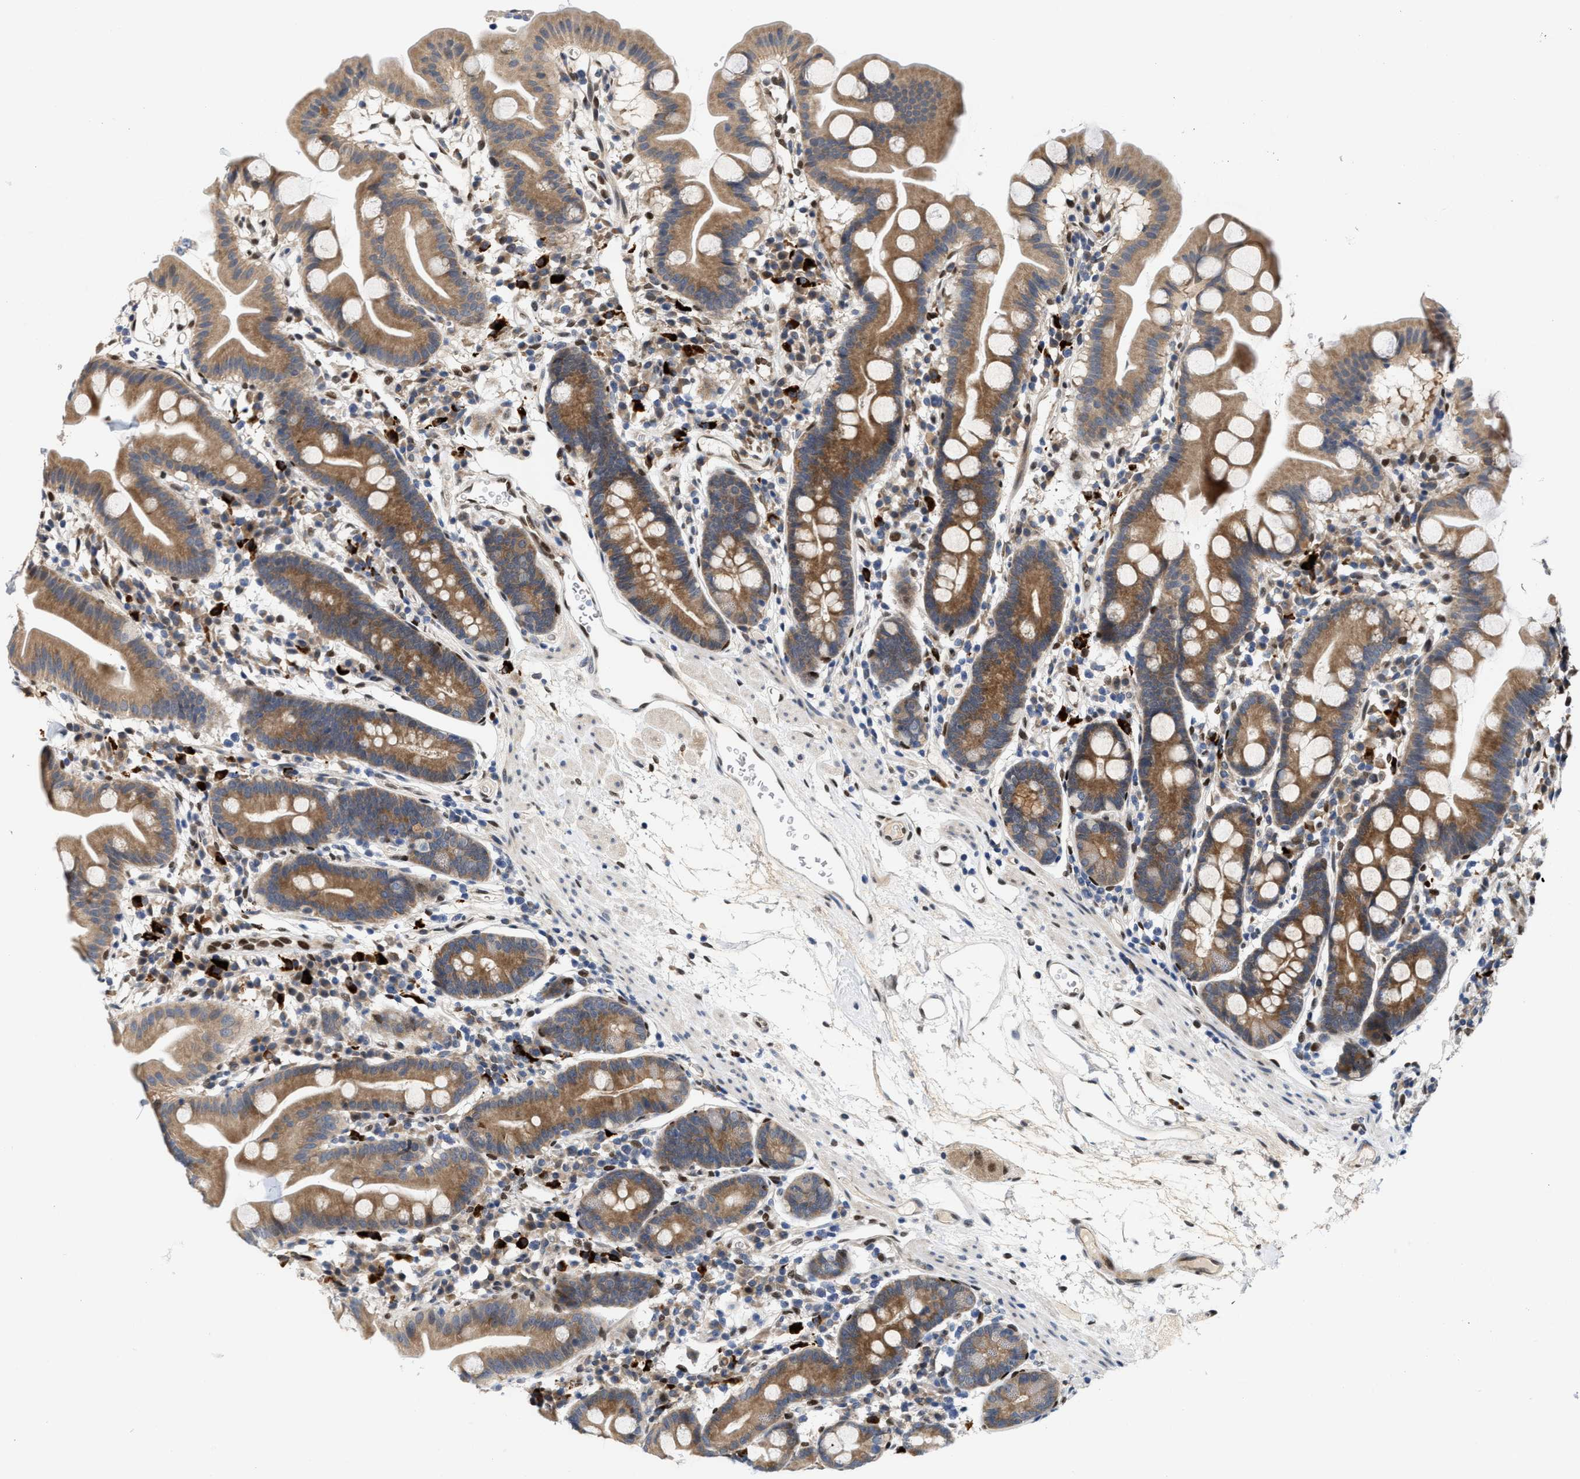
{"staining": {"intensity": "moderate", "quantity": ">75%", "location": "cytoplasmic/membranous"}, "tissue": "duodenum", "cell_type": "Glandular cells", "image_type": "normal", "snomed": [{"axis": "morphology", "description": "Normal tissue, NOS"}, {"axis": "topography", "description": "Duodenum"}], "caption": "Immunohistochemical staining of unremarkable human duodenum shows >75% levels of moderate cytoplasmic/membranous protein positivity in approximately >75% of glandular cells. The staining is performed using DAB (3,3'-diaminobenzidine) brown chromogen to label protein expression. The nuclei are counter-stained blue using hematoxylin.", "gene": "TCF4", "patient": {"sex": "male", "age": 50}}